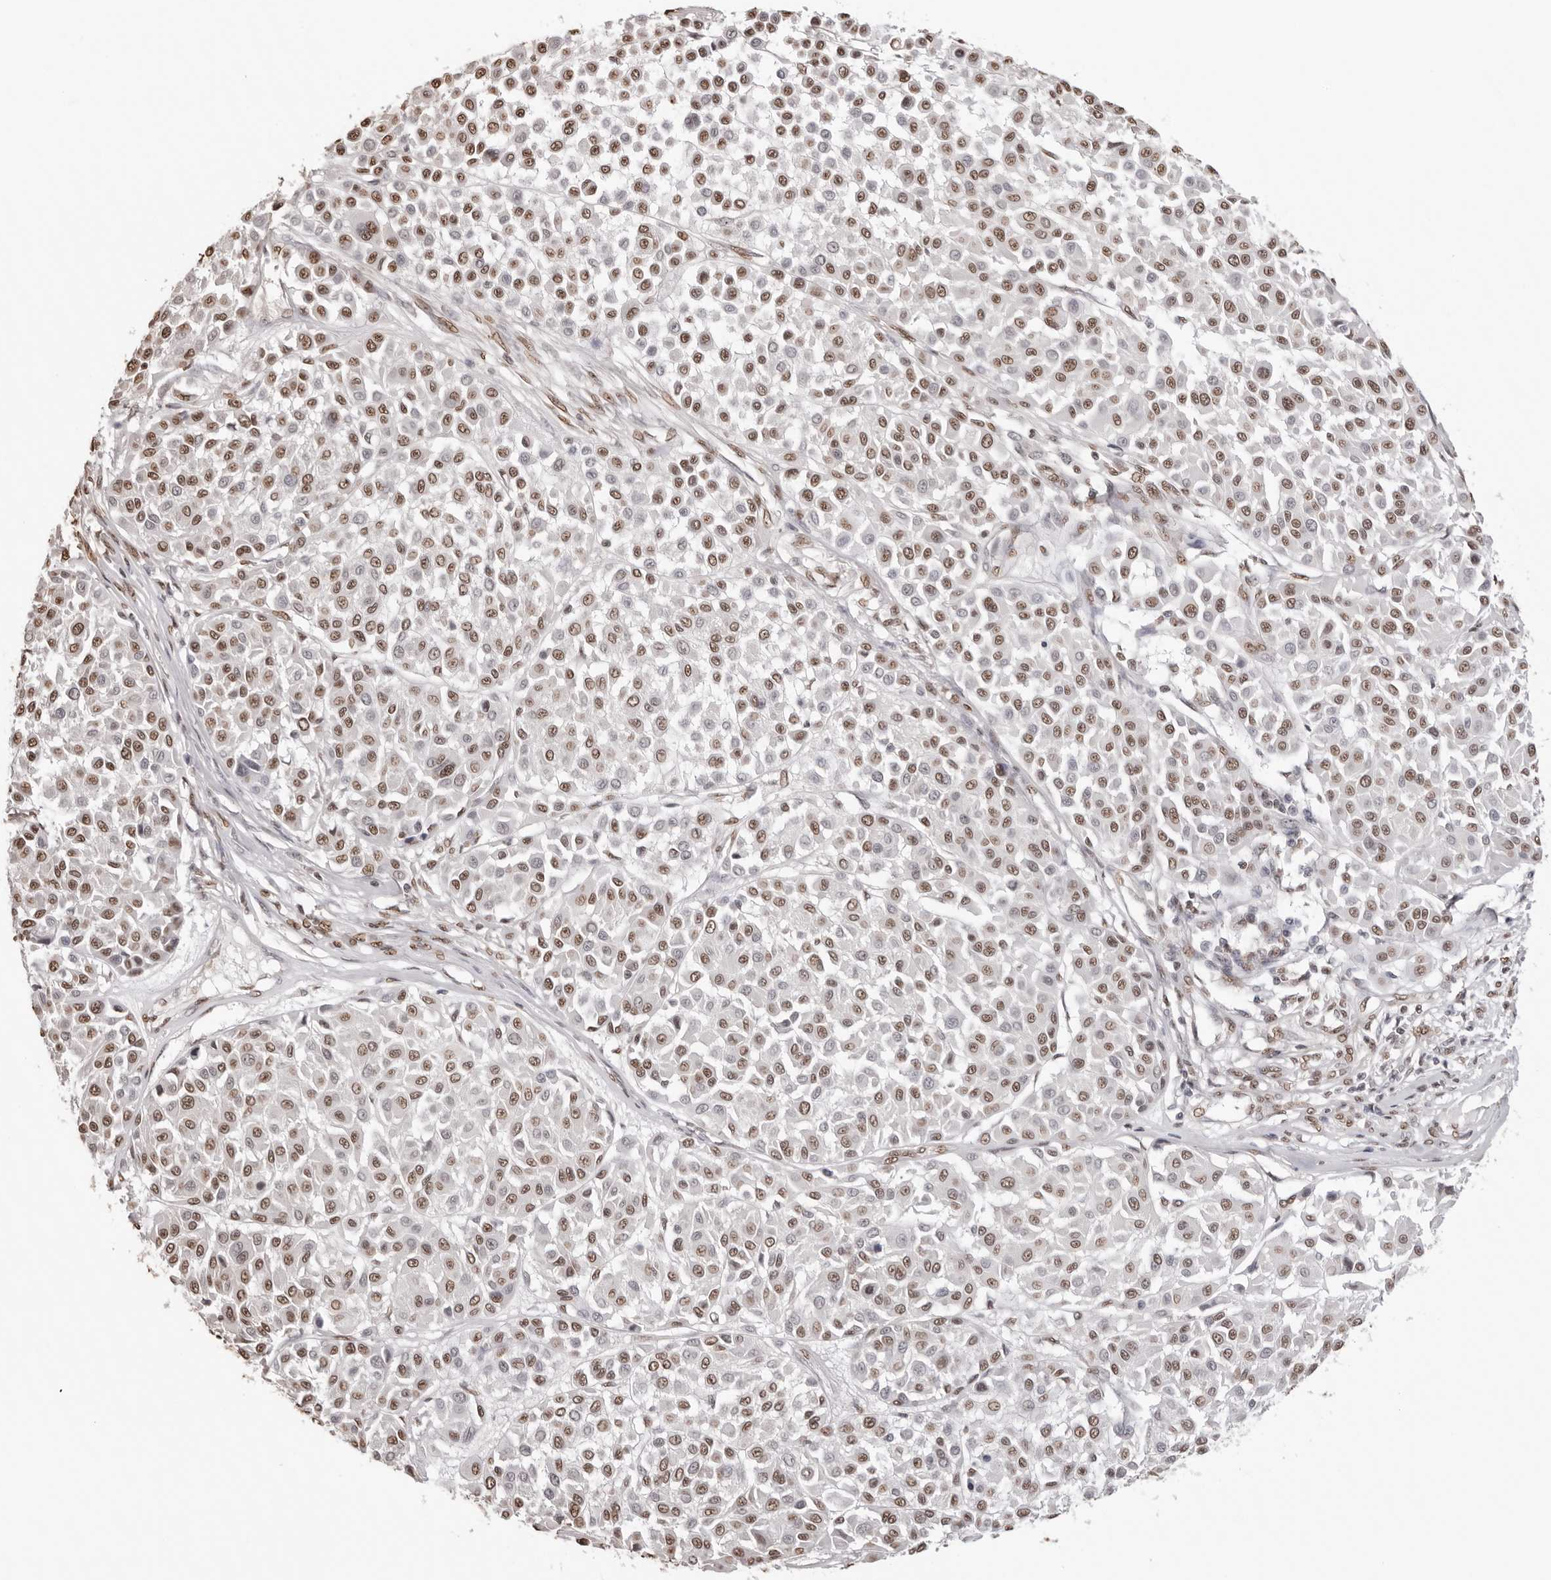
{"staining": {"intensity": "moderate", "quantity": ">75%", "location": "nuclear"}, "tissue": "melanoma", "cell_type": "Tumor cells", "image_type": "cancer", "snomed": [{"axis": "morphology", "description": "Malignant melanoma, Metastatic site"}, {"axis": "topography", "description": "Soft tissue"}], "caption": "Immunohistochemistry (DAB (3,3'-diaminobenzidine)) staining of human malignant melanoma (metastatic site) displays moderate nuclear protein expression in about >75% of tumor cells.", "gene": "OLIG3", "patient": {"sex": "male", "age": 41}}